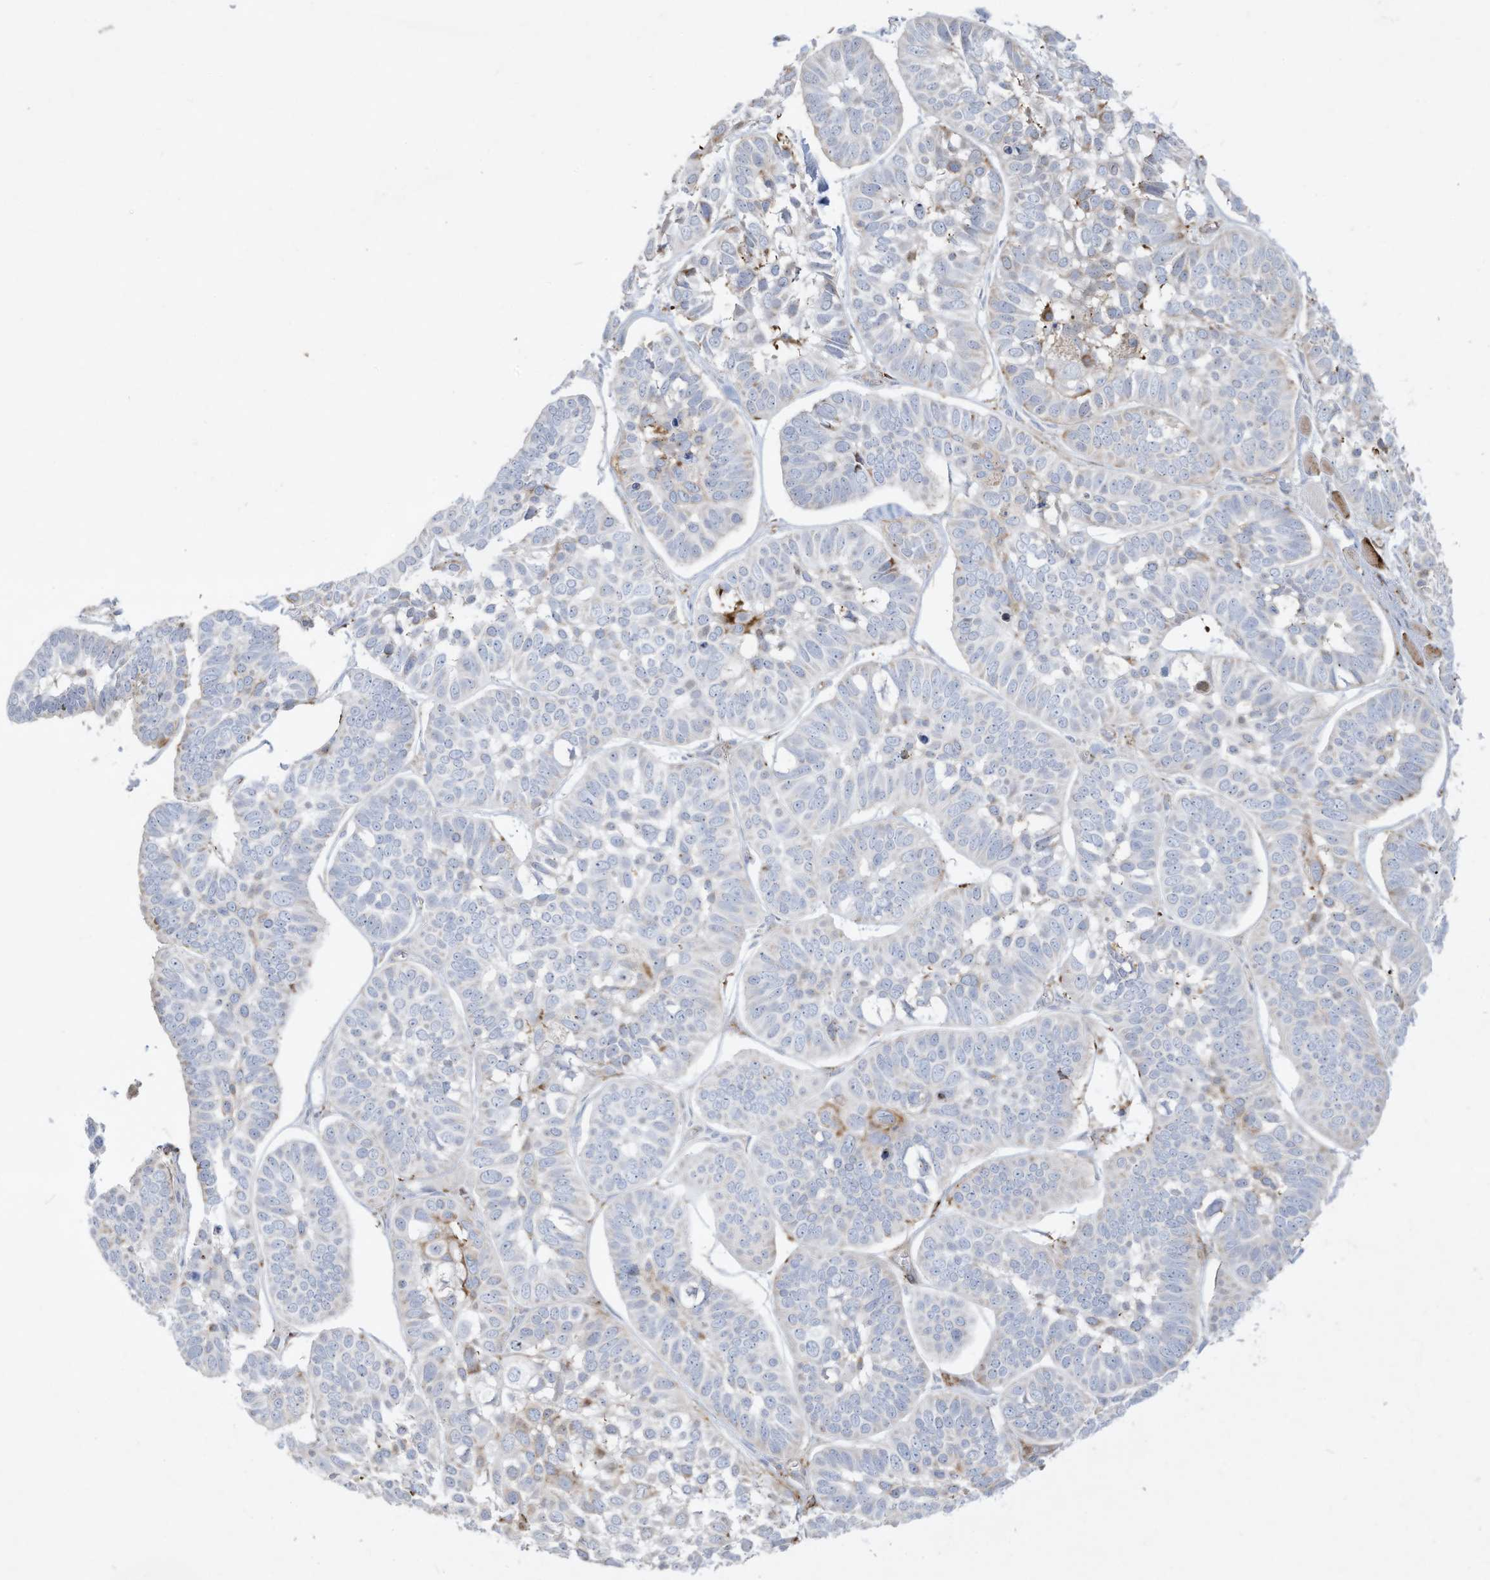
{"staining": {"intensity": "negative", "quantity": "none", "location": "none"}, "tissue": "skin cancer", "cell_type": "Tumor cells", "image_type": "cancer", "snomed": [{"axis": "morphology", "description": "Basal cell carcinoma"}, {"axis": "topography", "description": "Skin"}], "caption": "A histopathology image of human skin cancer (basal cell carcinoma) is negative for staining in tumor cells. (Brightfield microscopy of DAB immunohistochemistry at high magnification).", "gene": "THNSL2", "patient": {"sex": "male", "age": 62}}